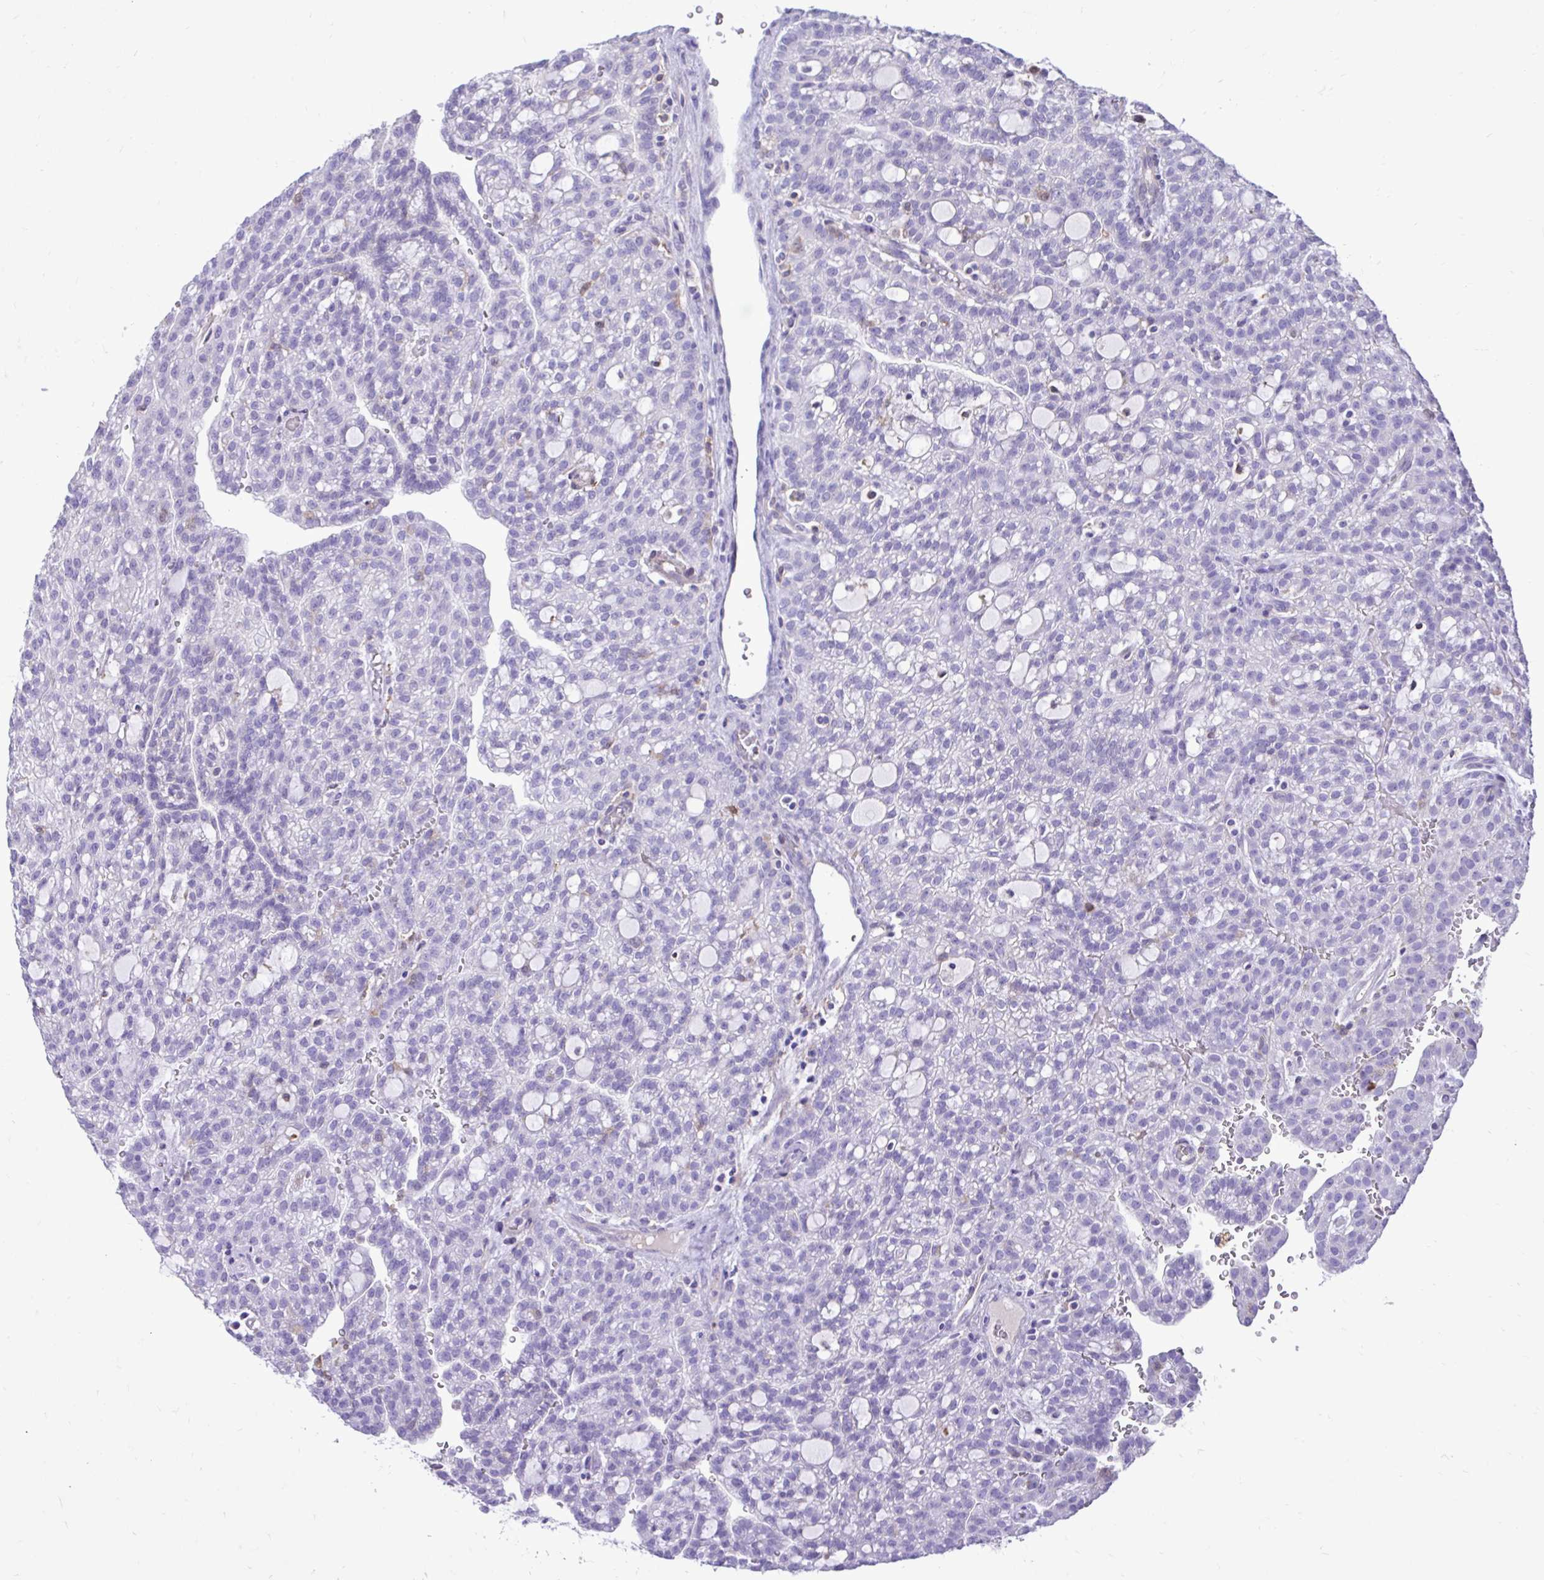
{"staining": {"intensity": "negative", "quantity": "none", "location": "none"}, "tissue": "renal cancer", "cell_type": "Tumor cells", "image_type": "cancer", "snomed": [{"axis": "morphology", "description": "Adenocarcinoma, NOS"}, {"axis": "topography", "description": "Kidney"}], "caption": "Immunohistochemistry (IHC) photomicrograph of renal adenocarcinoma stained for a protein (brown), which displays no expression in tumor cells.", "gene": "TLR7", "patient": {"sex": "male", "age": 63}}